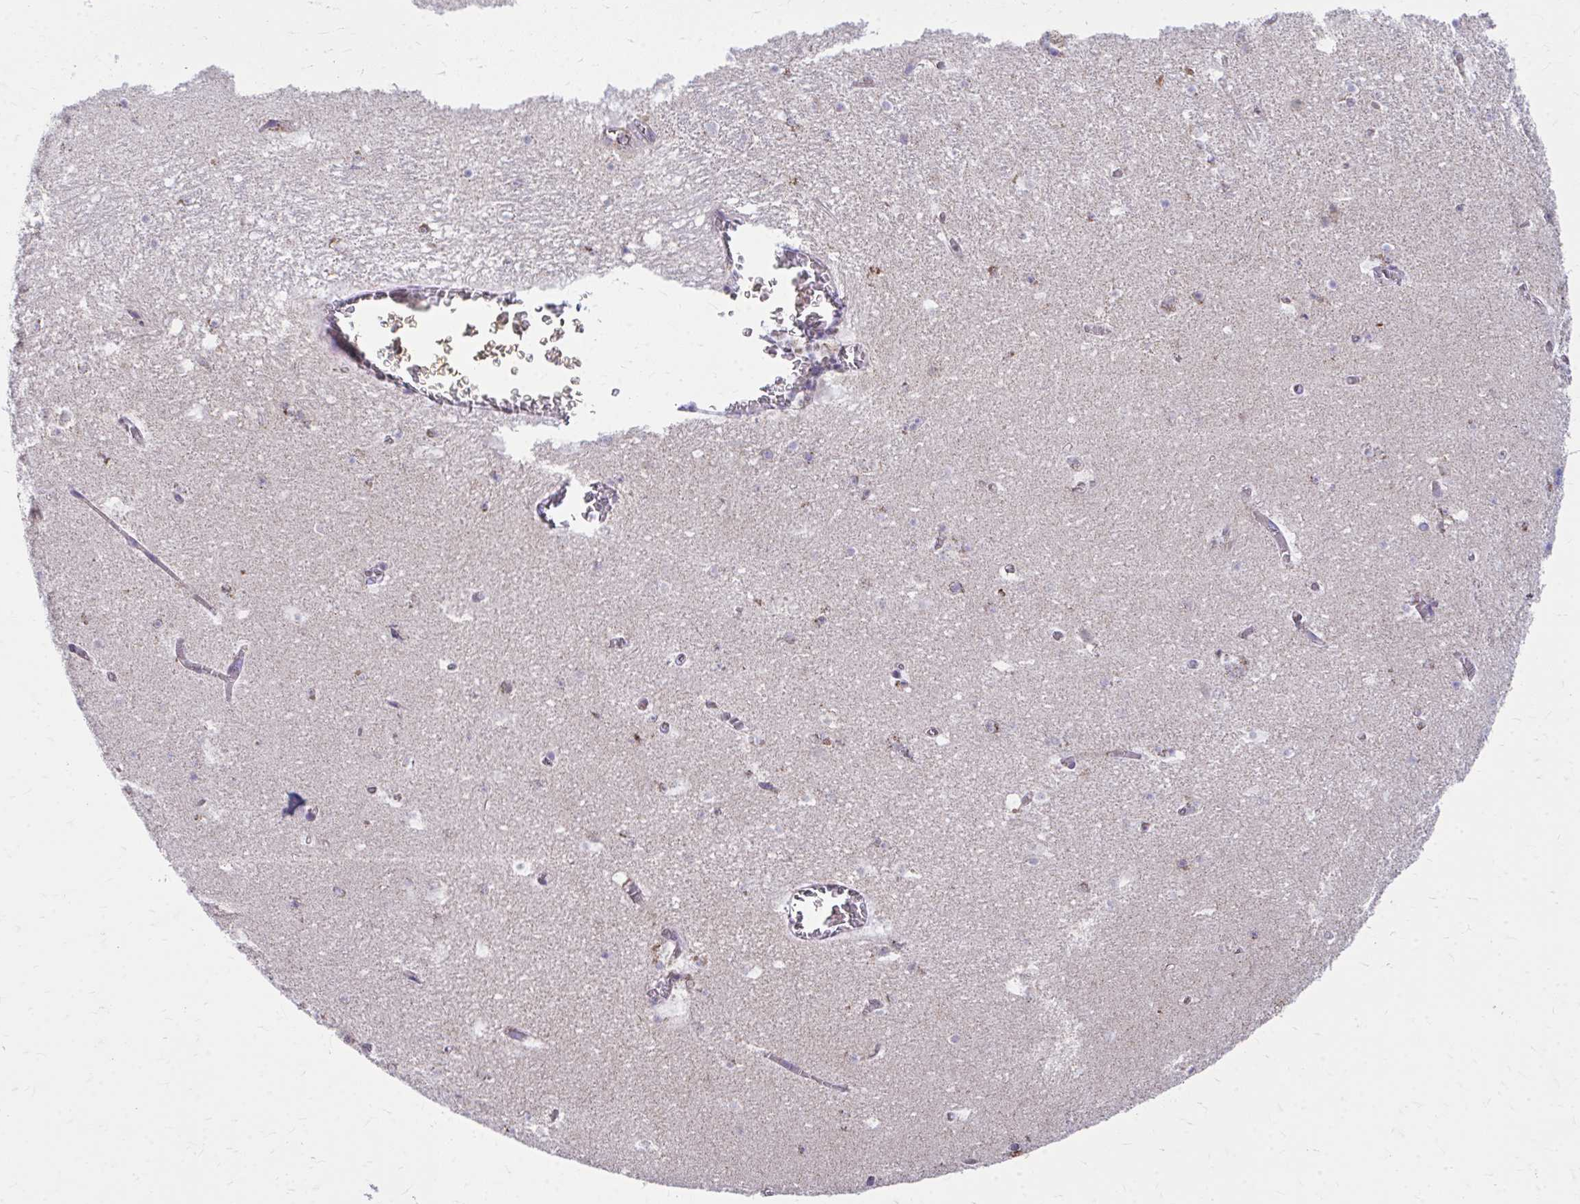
{"staining": {"intensity": "weak", "quantity": "<25%", "location": "cytoplasmic/membranous"}, "tissue": "hippocampus", "cell_type": "Glial cells", "image_type": "normal", "snomed": [{"axis": "morphology", "description": "Normal tissue, NOS"}, {"axis": "topography", "description": "Hippocampus"}], "caption": "The photomicrograph displays no staining of glial cells in benign hippocampus. The staining is performed using DAB (3,3'-diaminobenzidine) brown chromogen with nuclei counter-stained in using hematoxylin.", "gene": "MRPL19", "patient": {"sex": "female", "age": 42}}